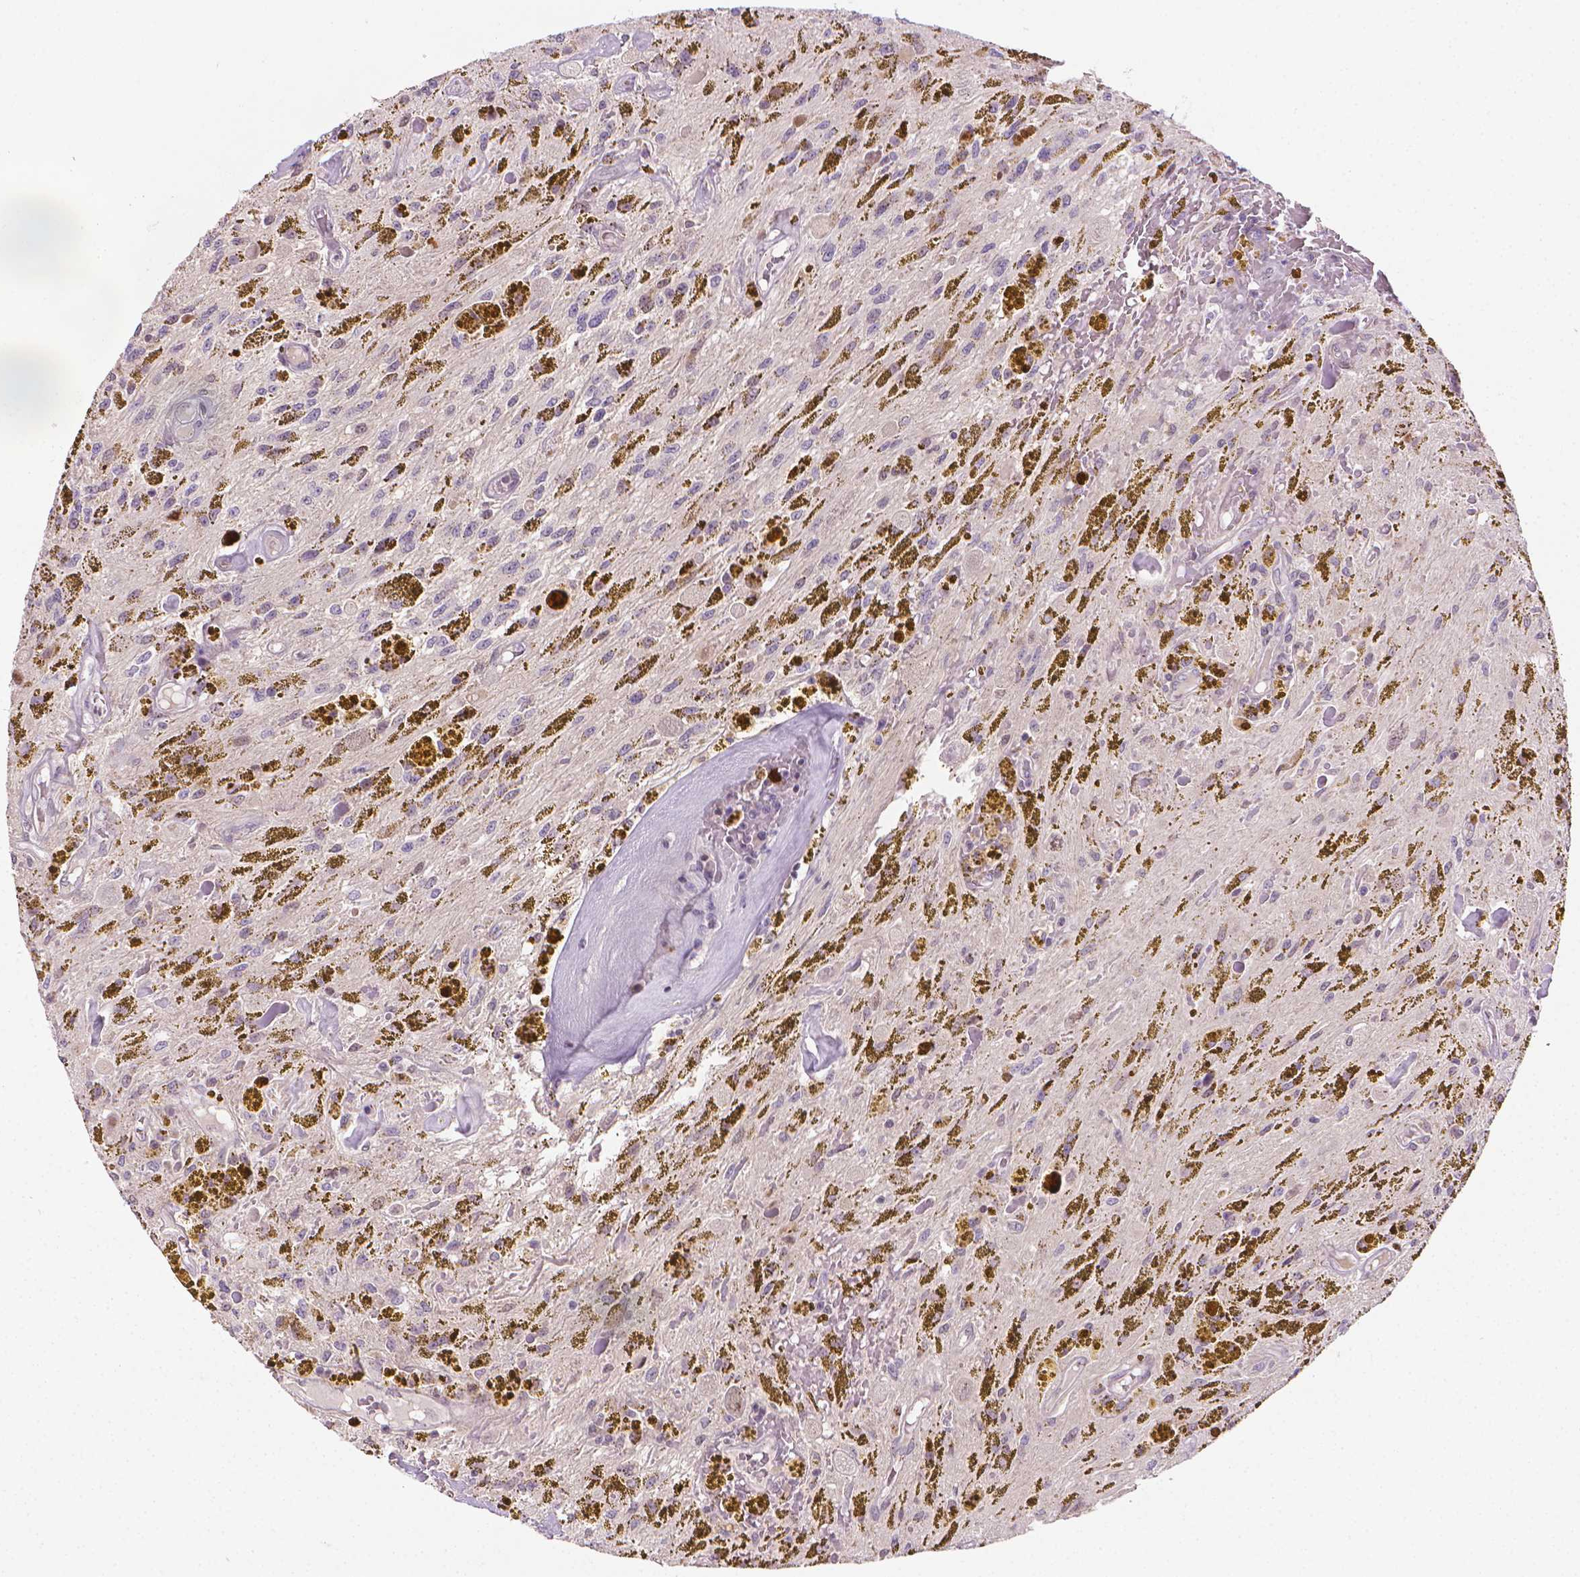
{"staining": {"intensity": "negative", "quantity": "none", "location": "none"}, "tissue": "glioma", "cell_type": "Tumor cells", "image_type": "cancer", "snomed": [{"axis": "morphology", "description": "Glioma, malignant, Low grade"}, {"axis": "topography", "description": "Cerebellum"}], "caption": "Immunohistochemistry photomicrograph of human glioma stained for a protein (brown), which exhibits no positivity in tumor cells.", "gene": "NCAN", "patient": {"sex": "female", "age": 14}}